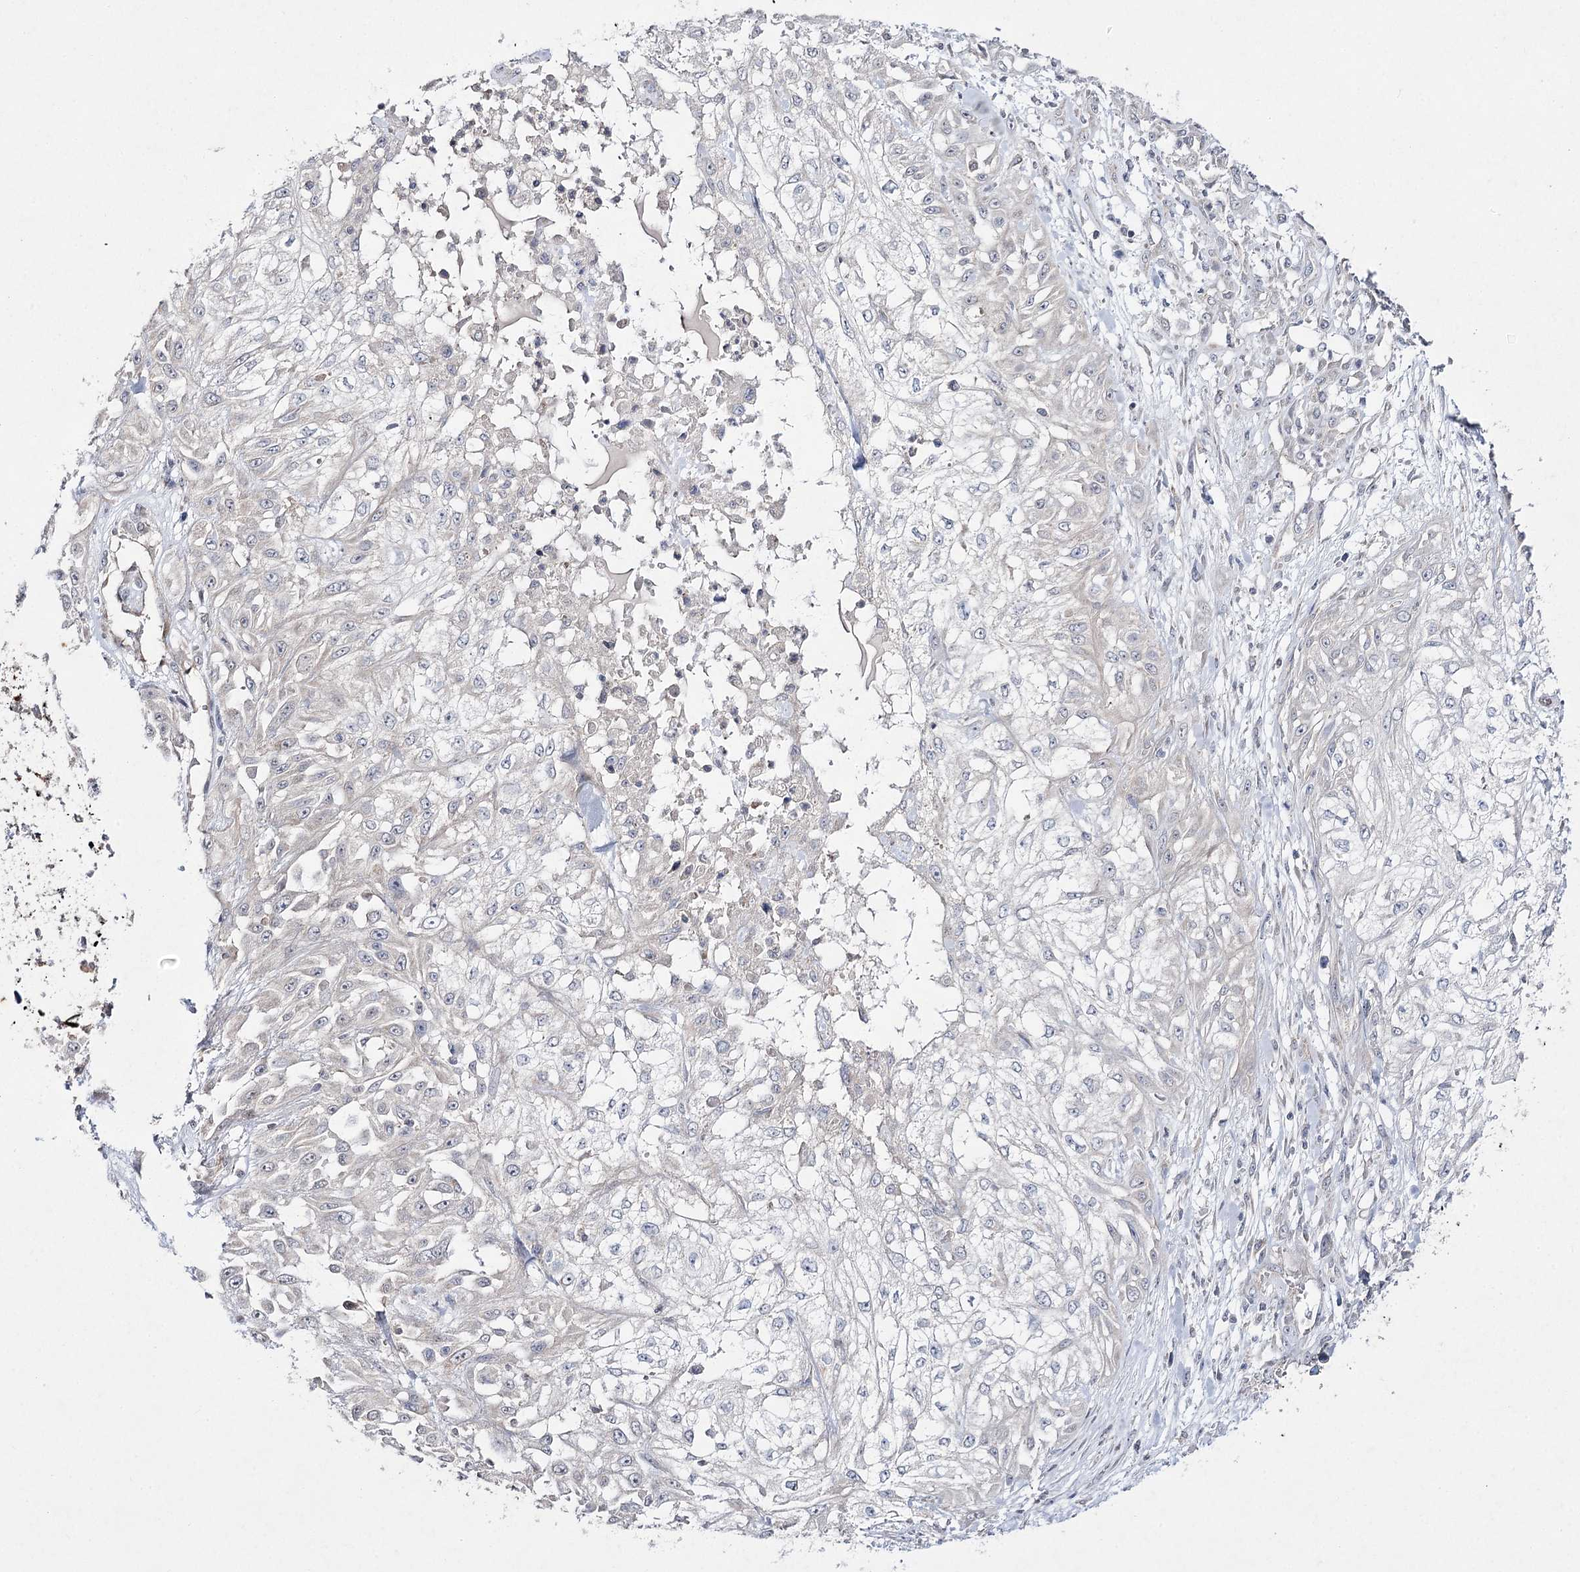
{"staining": {"intensity": "negative", "quantity": "none", "location": "none"}, "tissue": "skin cancer", "cell_type": "Tumor cells", "image_type": "cancer", "snomed": [{"axis": "morphology", "description": "Squamous cell carcinoma, NOS"}, {"axis": "morphology", "description": "Squamous cell carcinoma, metastatic, NOS"}, {"axis": "topography", "description": "Skin"}, {"axis": "topography", "description": "Lymph node"}], "caption": "Immunohistochemistry image of human skin squamous cell carcinoma stained for a protein (brown), which demonstrates no expression in tumor cells.", "gene": "FANCL", "patient": {"sex": "male", "age": 75}}